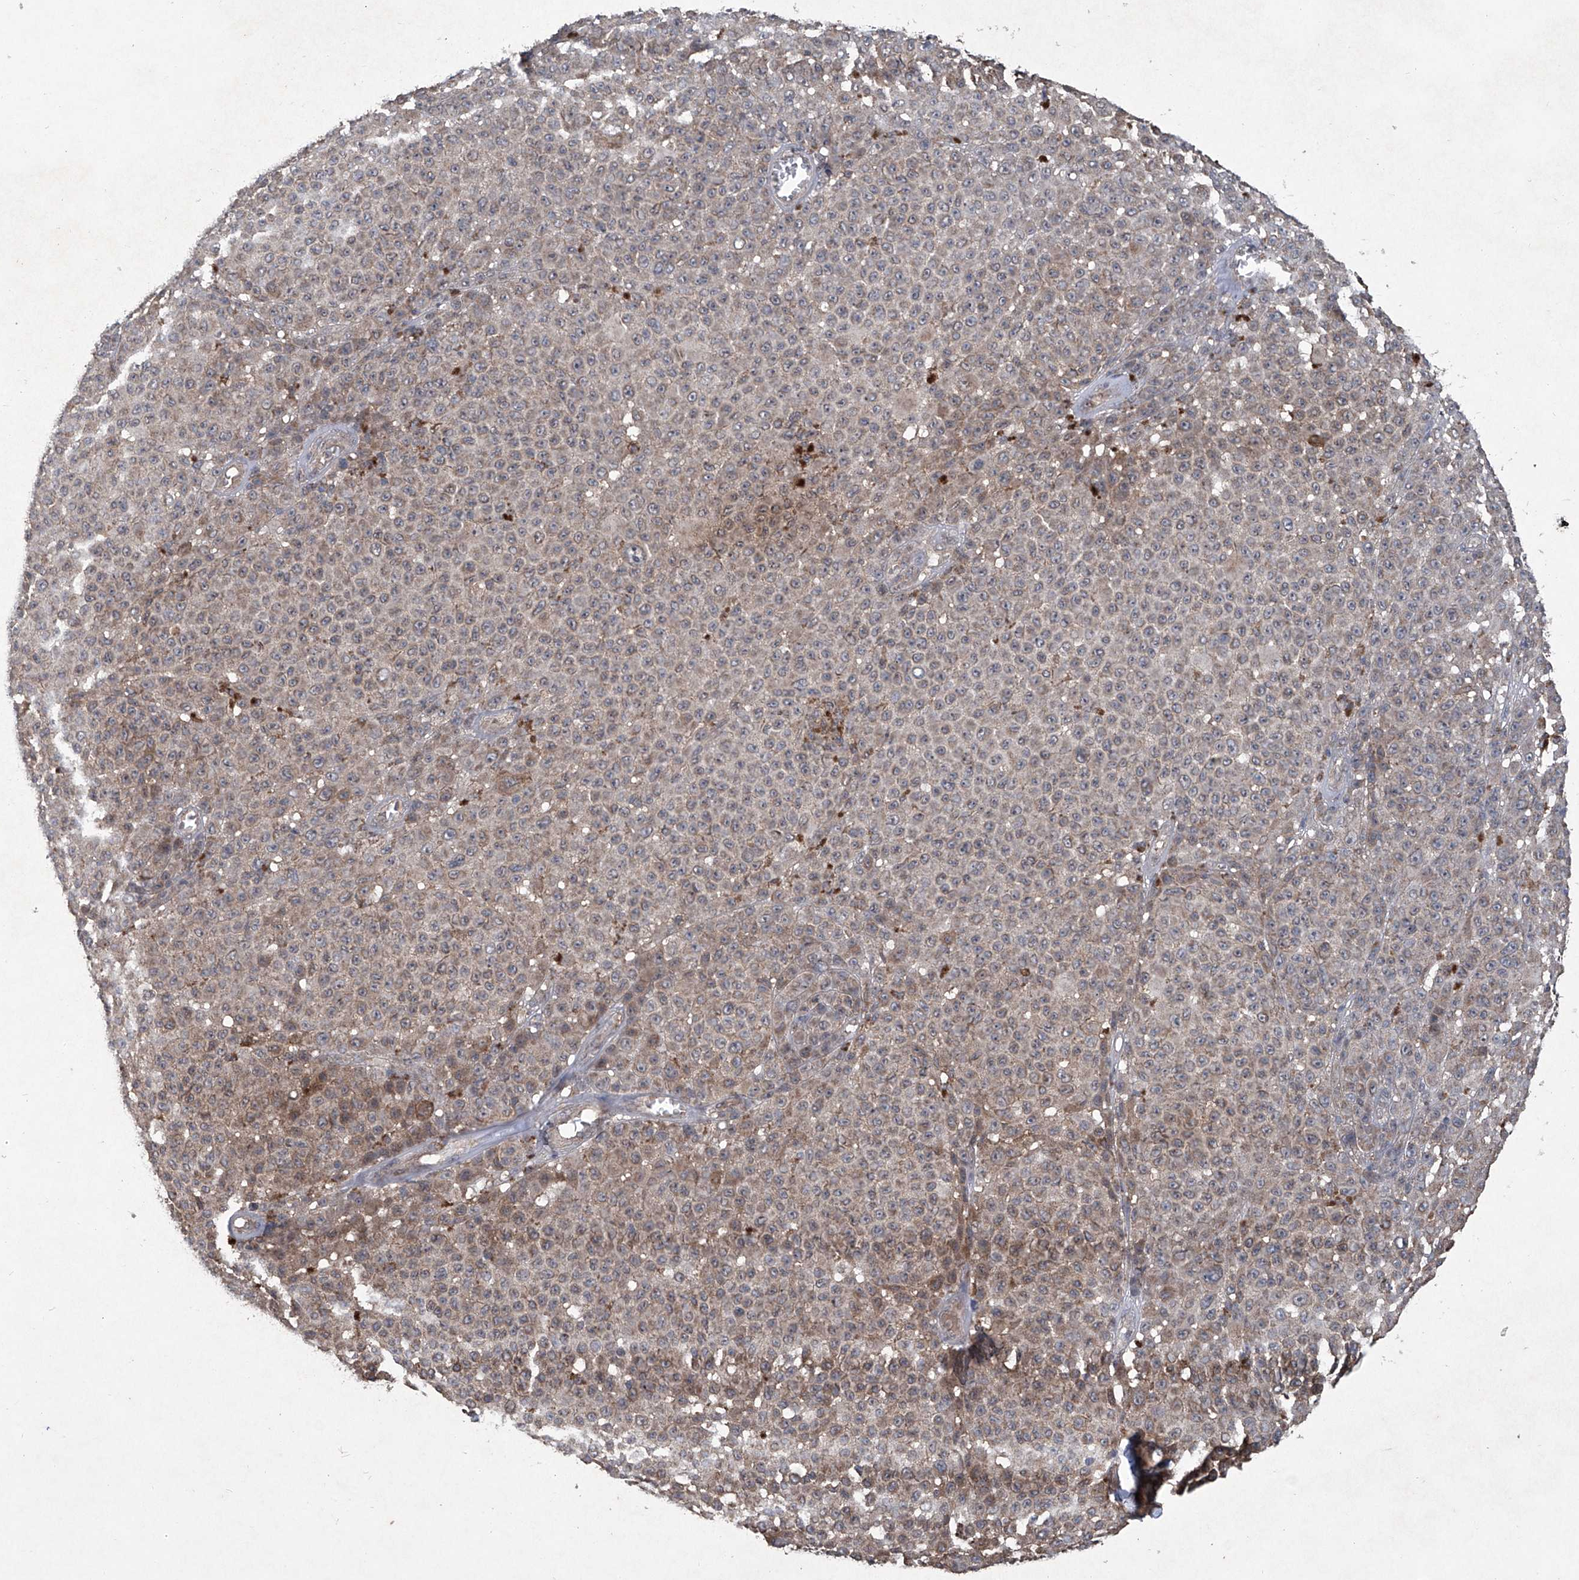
{"staining": {"intensity": "weak", "quantity": "25%-75%", "location": "cytoplasmic/membranous"}, "tissue": "melanoma", "cell_type": "Tumor cells", "image_type": "cancer", "snomed": [{"axis": "morphology", "description": "Malignant melanoma, NOS"}, {"axis": "topography", "description": "Skin"}], "caption": "Weak cytoplasmic/membranous positivity for a protein is appreciated in about 25%-75% of tumor cells of melanoma using IHC.", "gene": "SUMF2", "patient": {"sex": "female", "age": 94}}